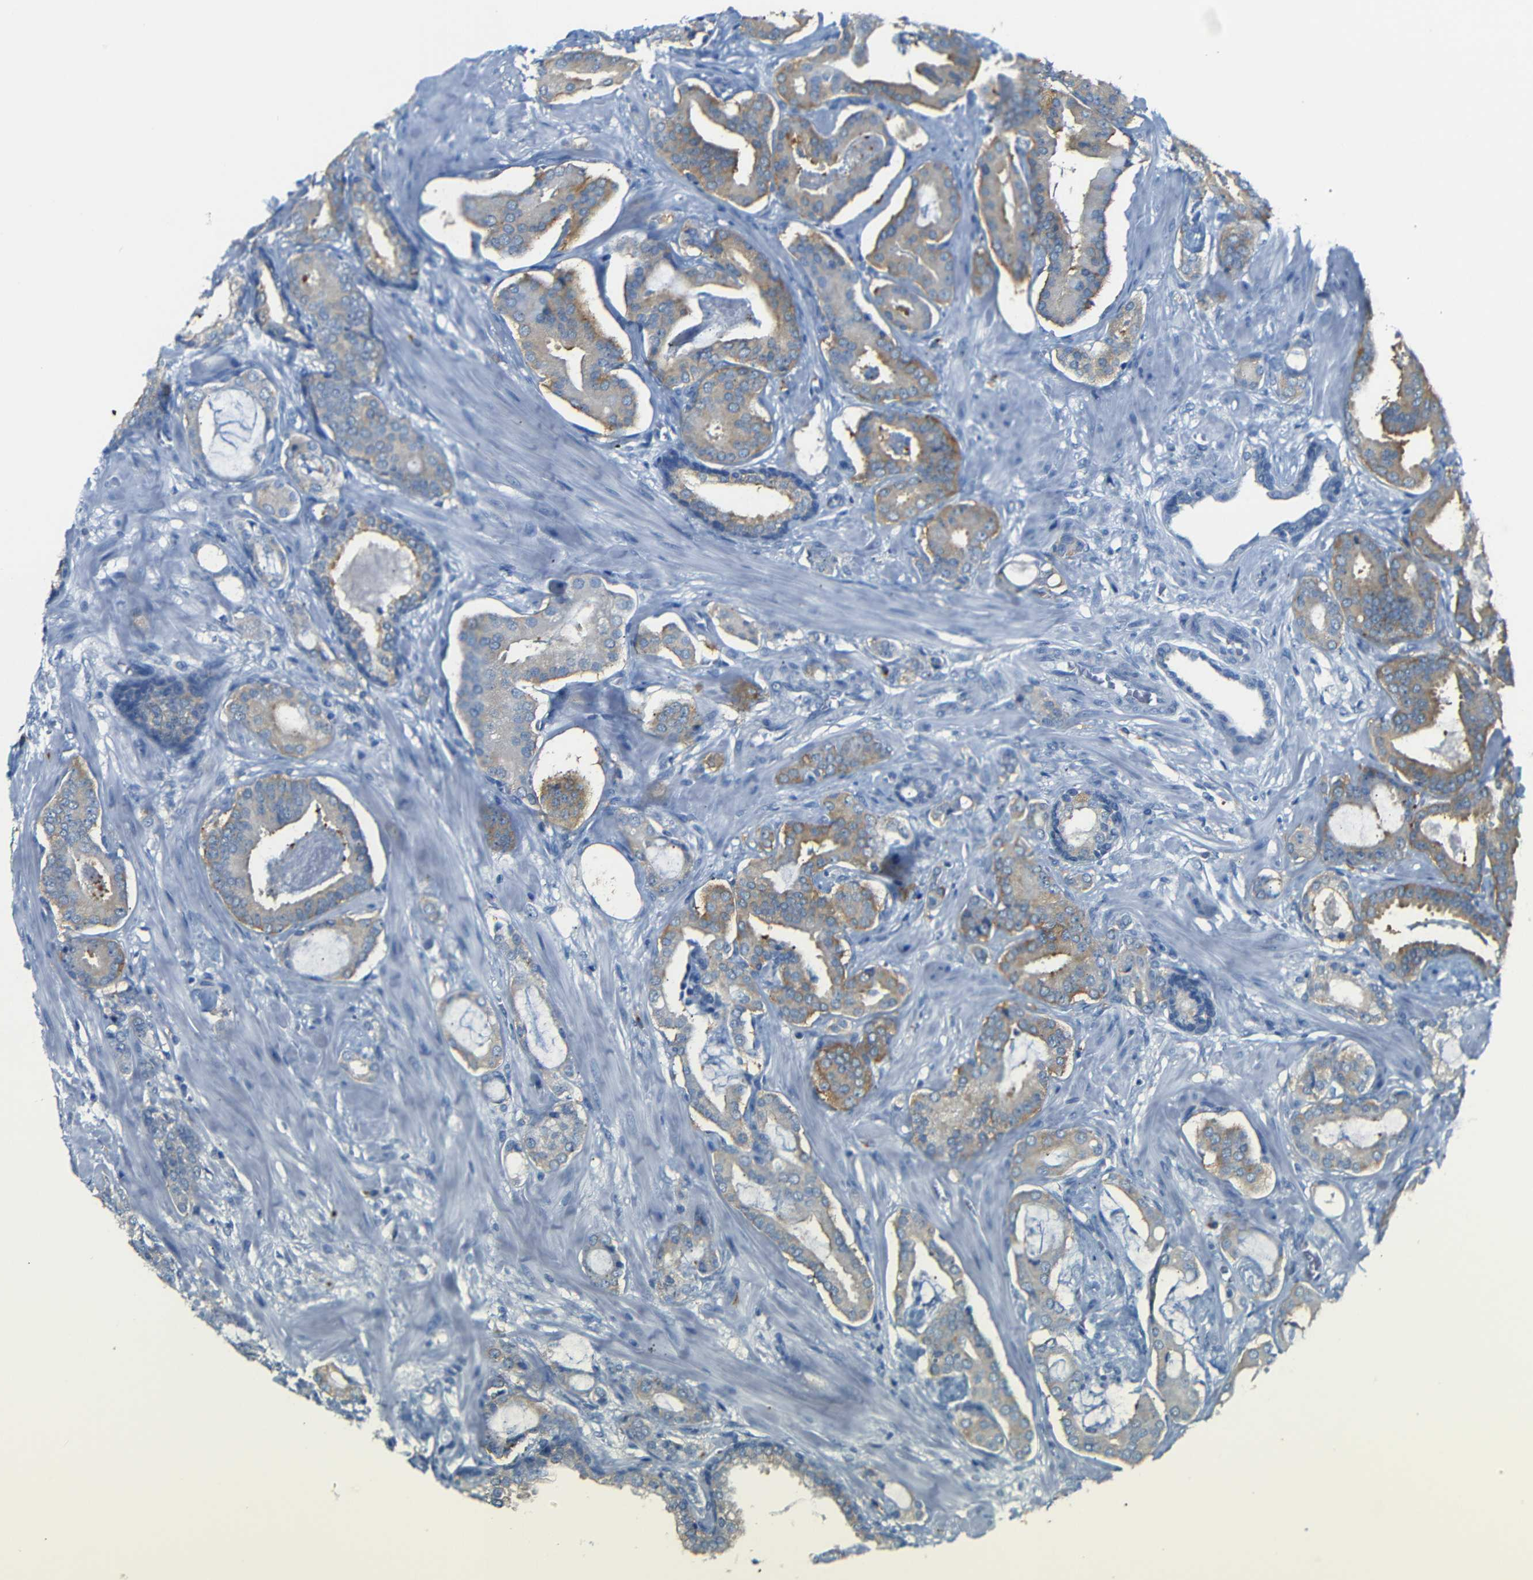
{"staining": {"intensity": "moderate", "quantity": "25%-75%", "location": "cytoplasmic/membranous"}, "tissue": "prostate cancer", "cell_type": "Tumor cells", "image_type": "cancer", "snomed": [{"axis": "morphology", "description": "Adenocarcinoma, Low grade"}, {"axis": "topography", "description": "Prostate"}], "caption": "Adenocarcinoma (low-grade) (prostate) stained for a protein displays moderate cytoplasmic/membranous positivity in tumor cells. (IHC, brightfield microscopy, high magnification).", "gene": "FCRL1", "patient": {"sex": "male", "age": 53}}